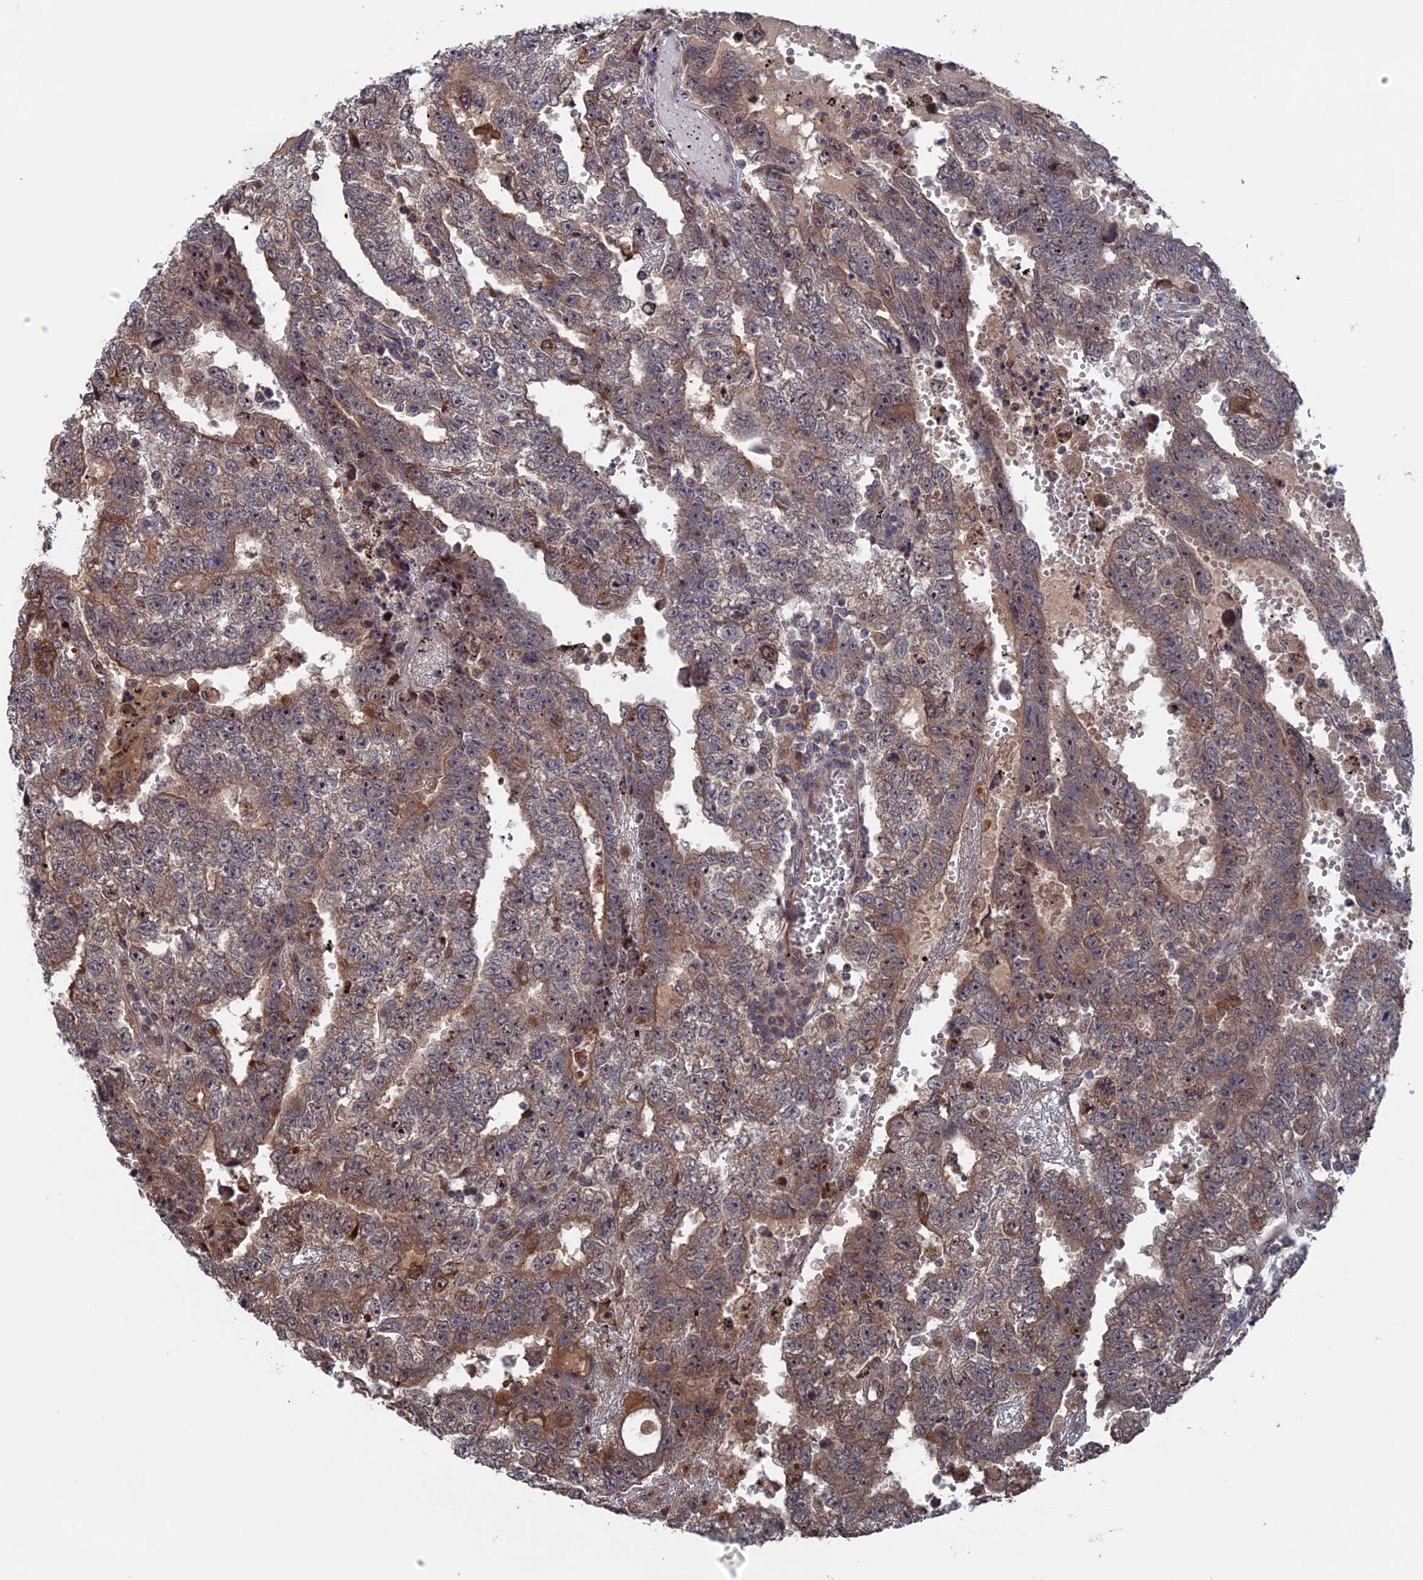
{"staining": {"intensity": "moderate", "quantity": "<25%", "location": "cytoplasmic/membranous,nuclear"}, "tissue": "testis cancer", "cell_type": "Tumor cells", "image_type": "cancer", "snomed": [{"axis": "morphology", "description": "Carcinoma, Embryonal, NOS"}, {"axis": "topography", "description": "Testis"}], "caption": "A brown stain labels moderate cytoplasmic/membranous and nuclear expression of a protein in embryonal carcinoma (testis) tumor cells.", "gene": "PLA2G15", "patient": {"sex": "male", "age": 25}}